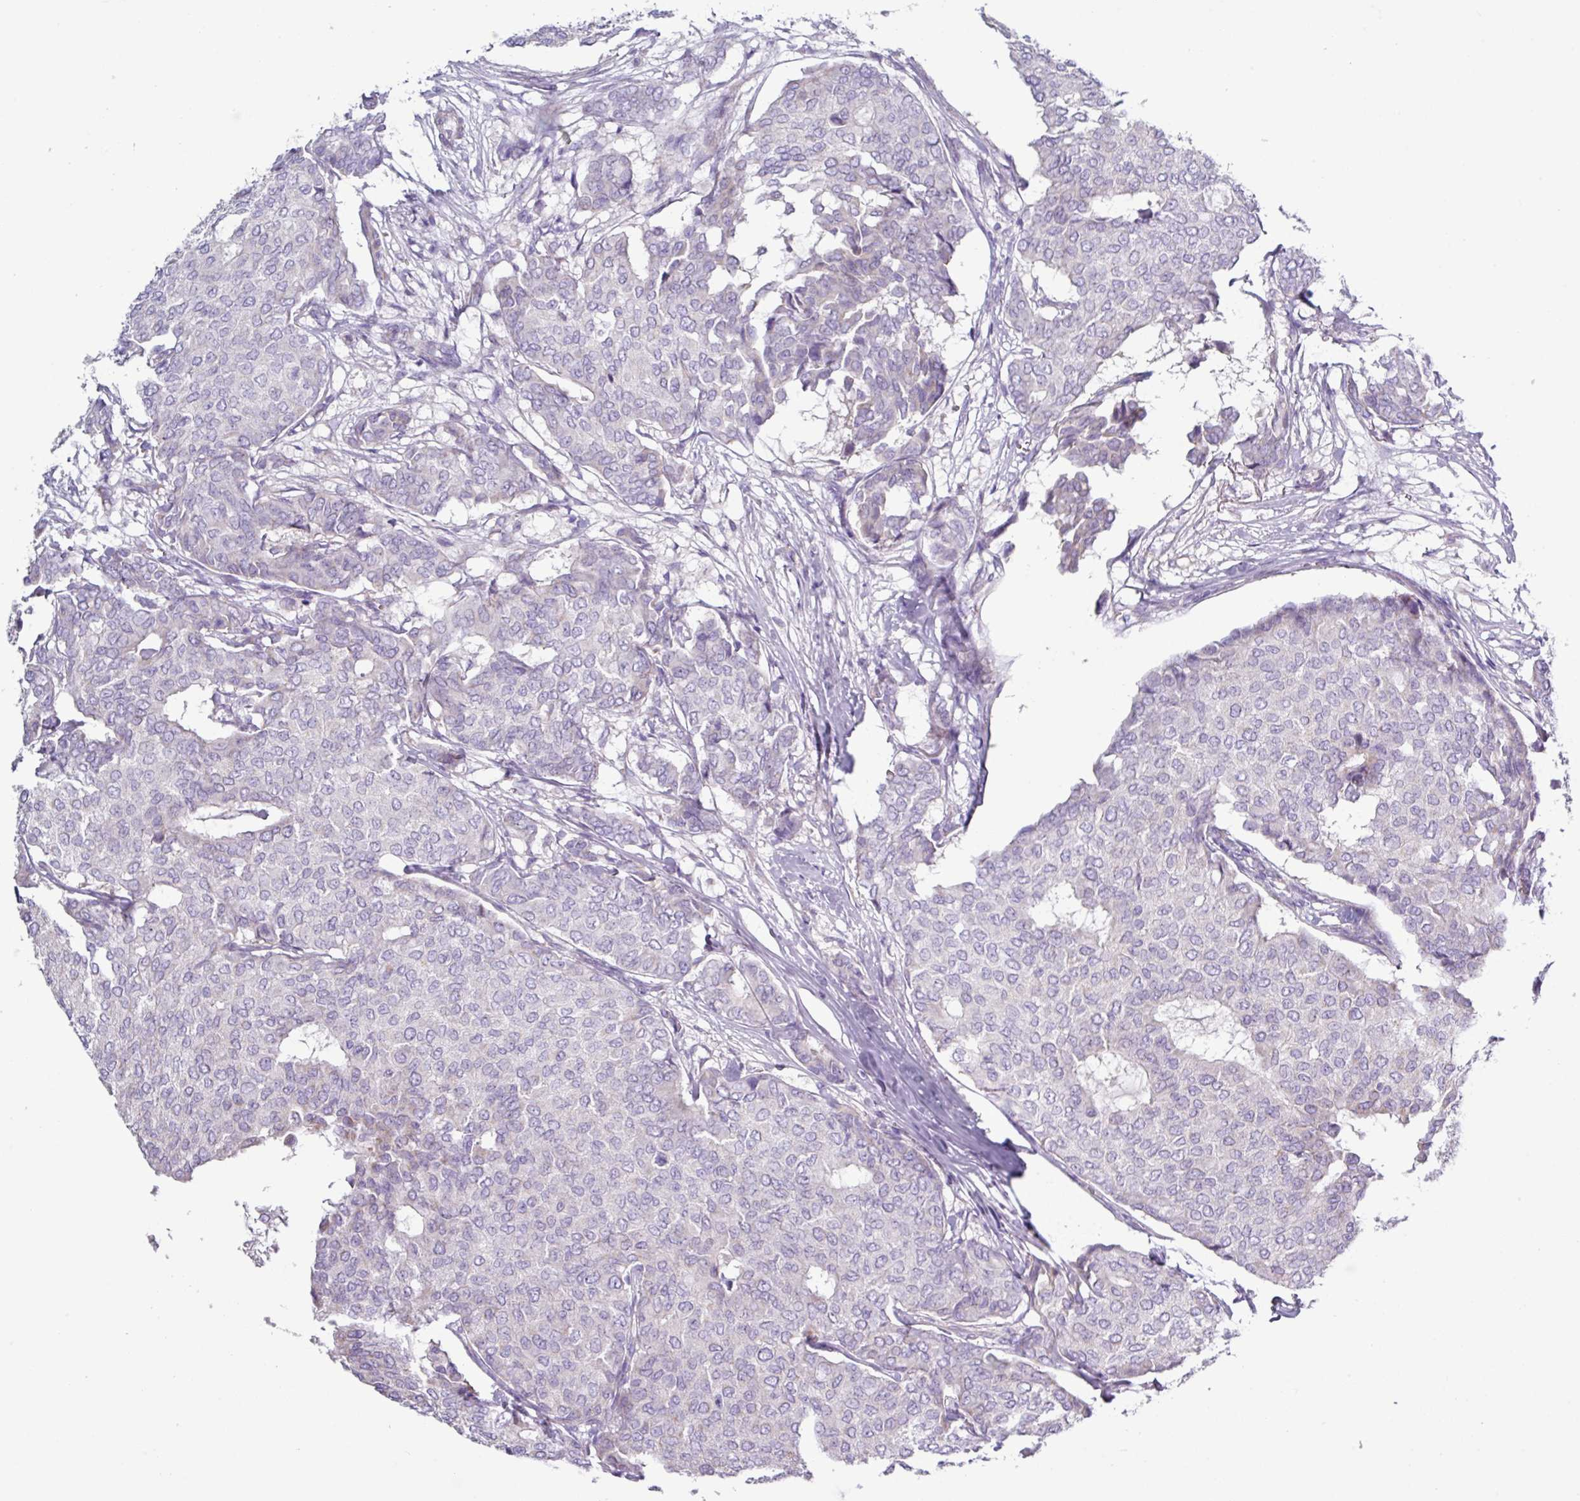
{"staining": {"intensity": "negative", "quantity": "none", "location": "none"}, "tissue": "breast cancer", "cell_type": "Tumor cells", "image_type": "cancer", "snomed": [{"axis": "morphology", "description": "Duct carcinoma"}, {"axis": "topography", "description": "Breast"}], "caption": "Histopathology image shows no significant protein positivity in tumor cells of breast cancer. (DAB immunohistochemistry with hematoxylin counter stain).", "gene": "RGS16", "patient": {"sex": "female", "age": 75}}